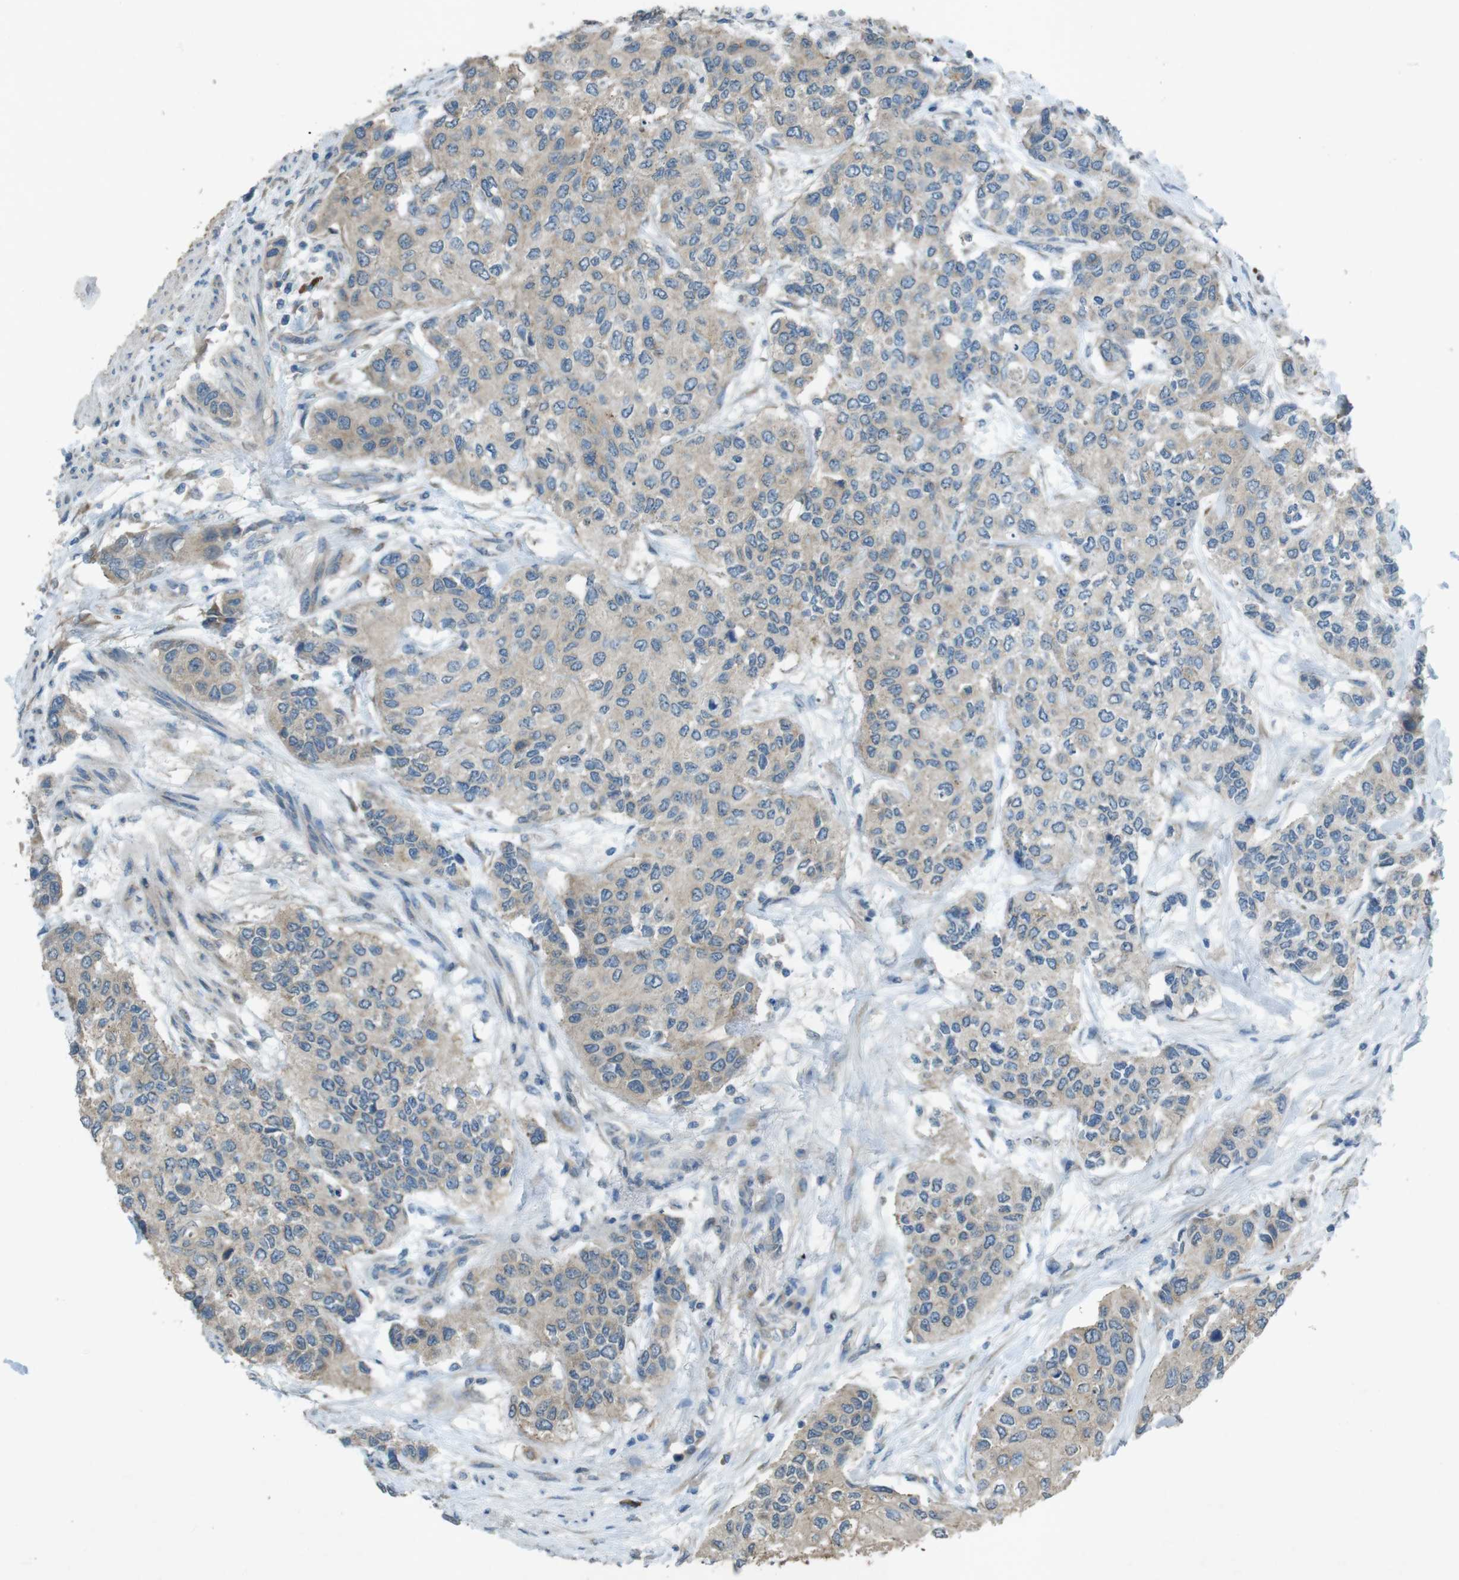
{"staining": {"intensity": "weak", "quantity": "<25%", "location": "cytoplasmic/membranous"}, "tissue": "urothelial cancer", "cell_type": "Tumor cells", "image_type": "cancer", "snomed": [{"axis": "morphology", "description": "Urothelial carcinoma, High grade"}, {"axis": "topography", "description": "Urinary bladder"}], "caption": "A high-resolution micrograph shows immunohistochemistry (IHC) staining of high-grade urothelial carcinoma, which demonstrates no significant expression in tumor cells.", "gene": "TMEM41B", "patient": {"sex": "female", "age": 56}}